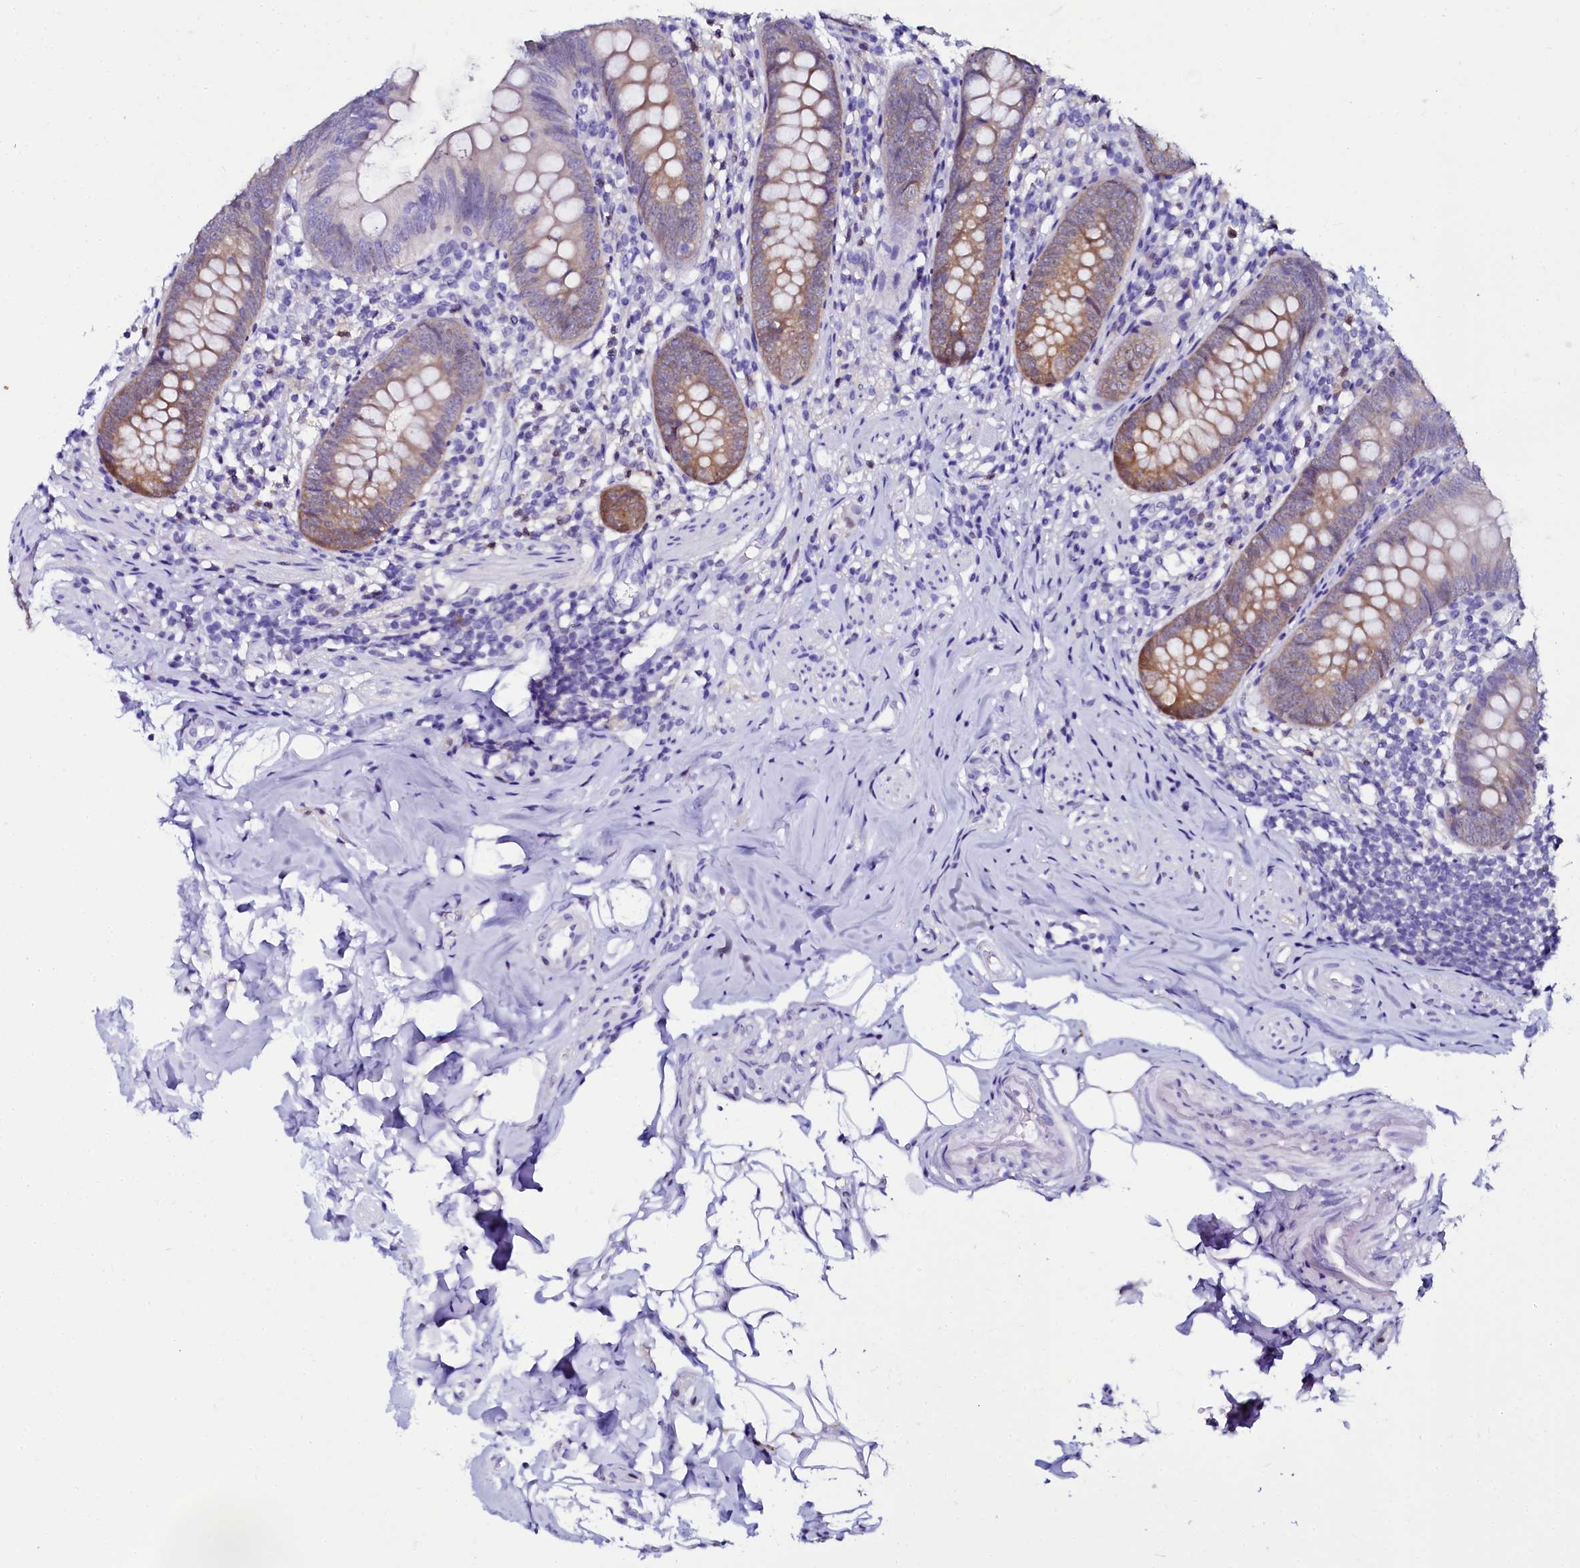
{"staining": {"intensity": "moderate", "quantity": "25%-75%", "location": "cytoplasmic/membranous"}, "tissue": "appendix", "cell_type": "Glandular cells", "image_type": "normal", "snomed": [{"axis": "morphology", "description": "Normal tissue, NOS"}, {"axis": "topography", "description": "Appendix"}], "caption": "Appendix stained for a protein demonstrates moderate cytoplasmic/membranous positivity in glandular cells. The staining is performed using DAB (3,3'-diaminobenzidine) brown chromogen to label protein expression. The nuclei are counter-stained blue using hematoxylin.", "gene": "SORD", "patient": {"sex": "female", "age": 62}}